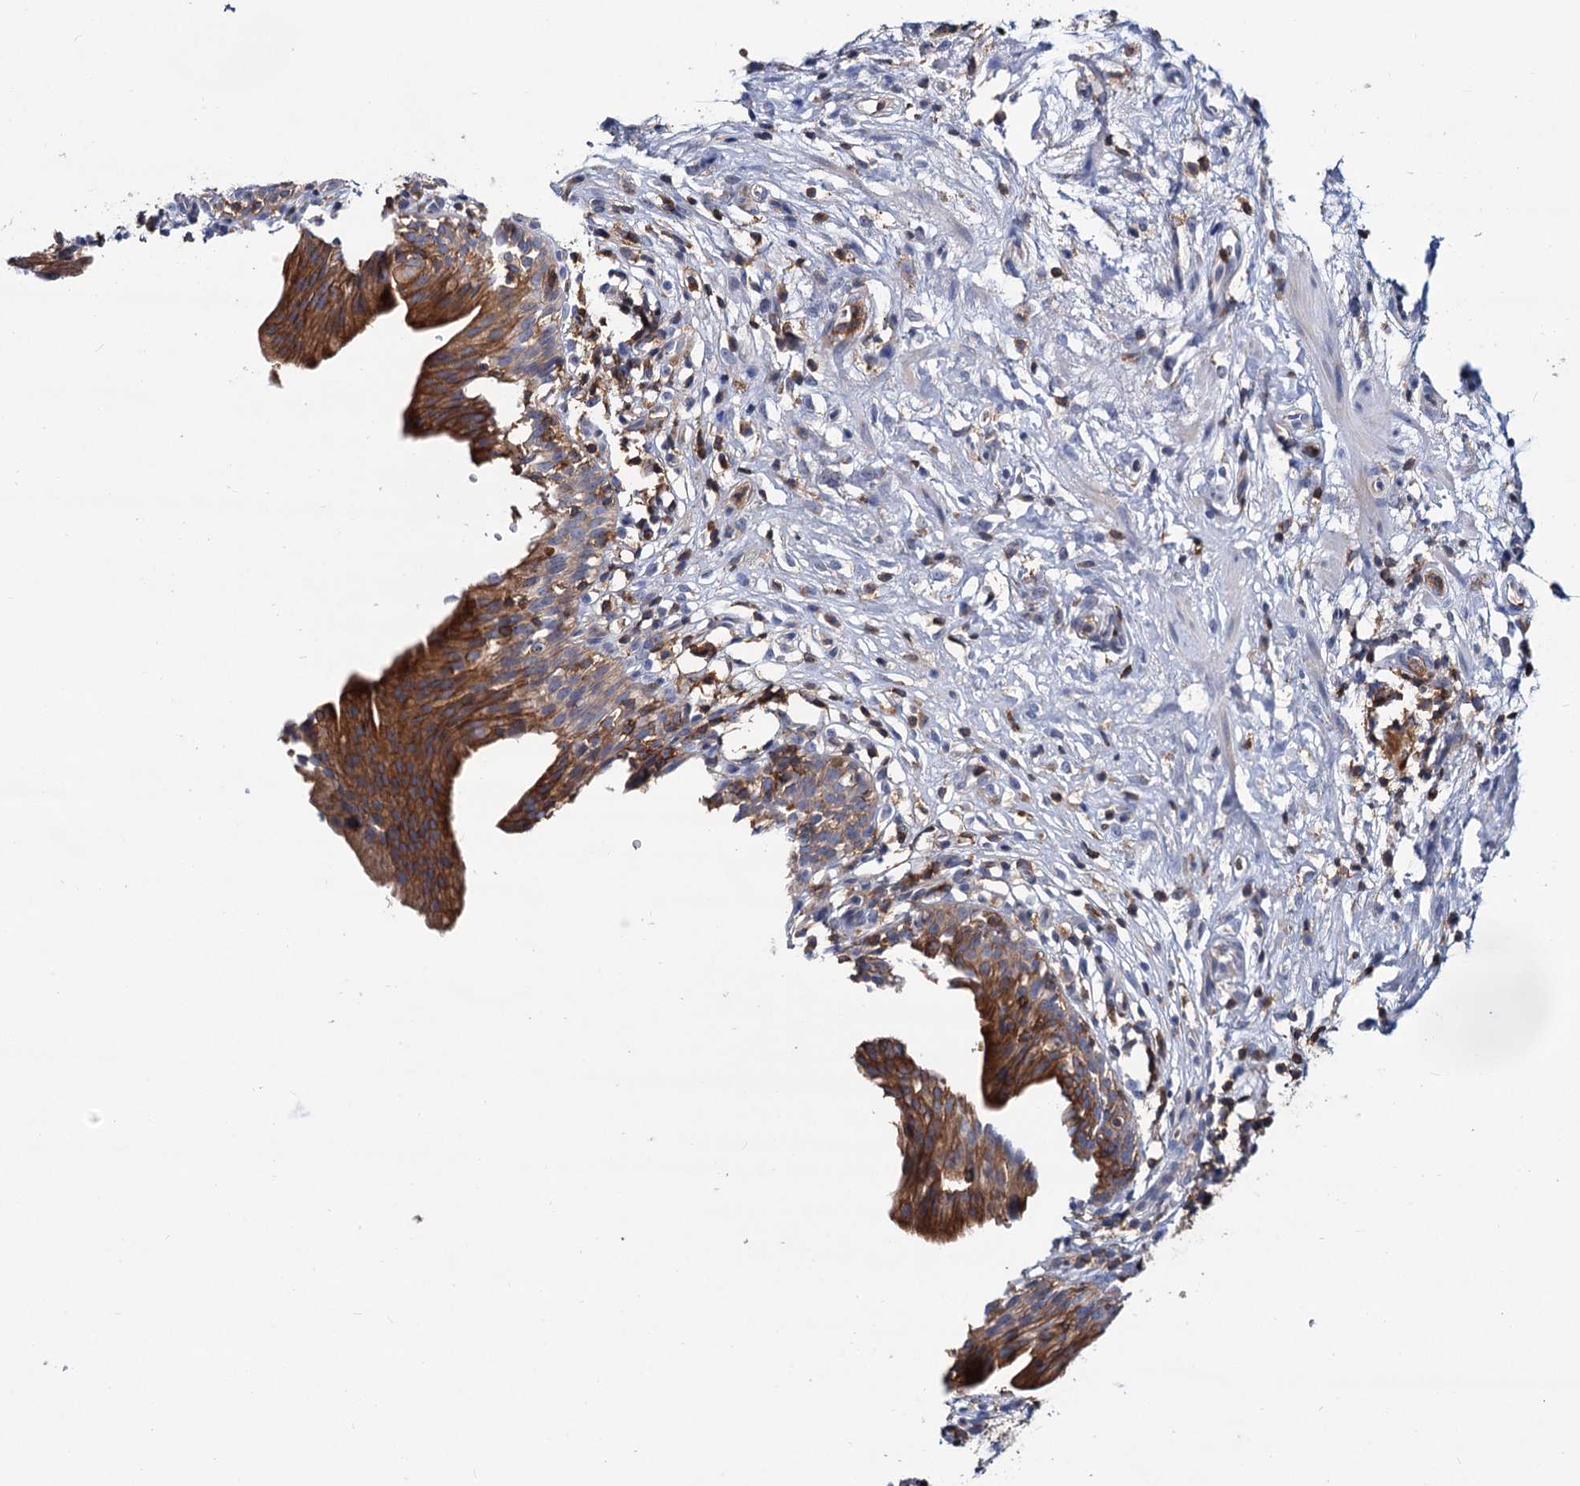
{"staining": {"intensity": "strong", "quantity": ">75%", "location": "cytoplasmic/membranous"}, "tissue": "urinary bladder", "cell_type": "Urothelial cells", "image_type": "normal", "snomed": [{"axis": "morphology", "description": "Normal tissue, NOS"}, {"axis": "morphology", "description": "Inflammation, NOS"}, {"axis": "topography", "description": "Urinary bladder"}], "caption": "Strong cytoplasmic/membranous protein staining is present in about >75% of urothelial cells in urinary bladder. Ihc stains the protein in brown and the nuclei are stained blue.", "gene": "LRCH4", "patient": {"sex": "male", "age": 63}}